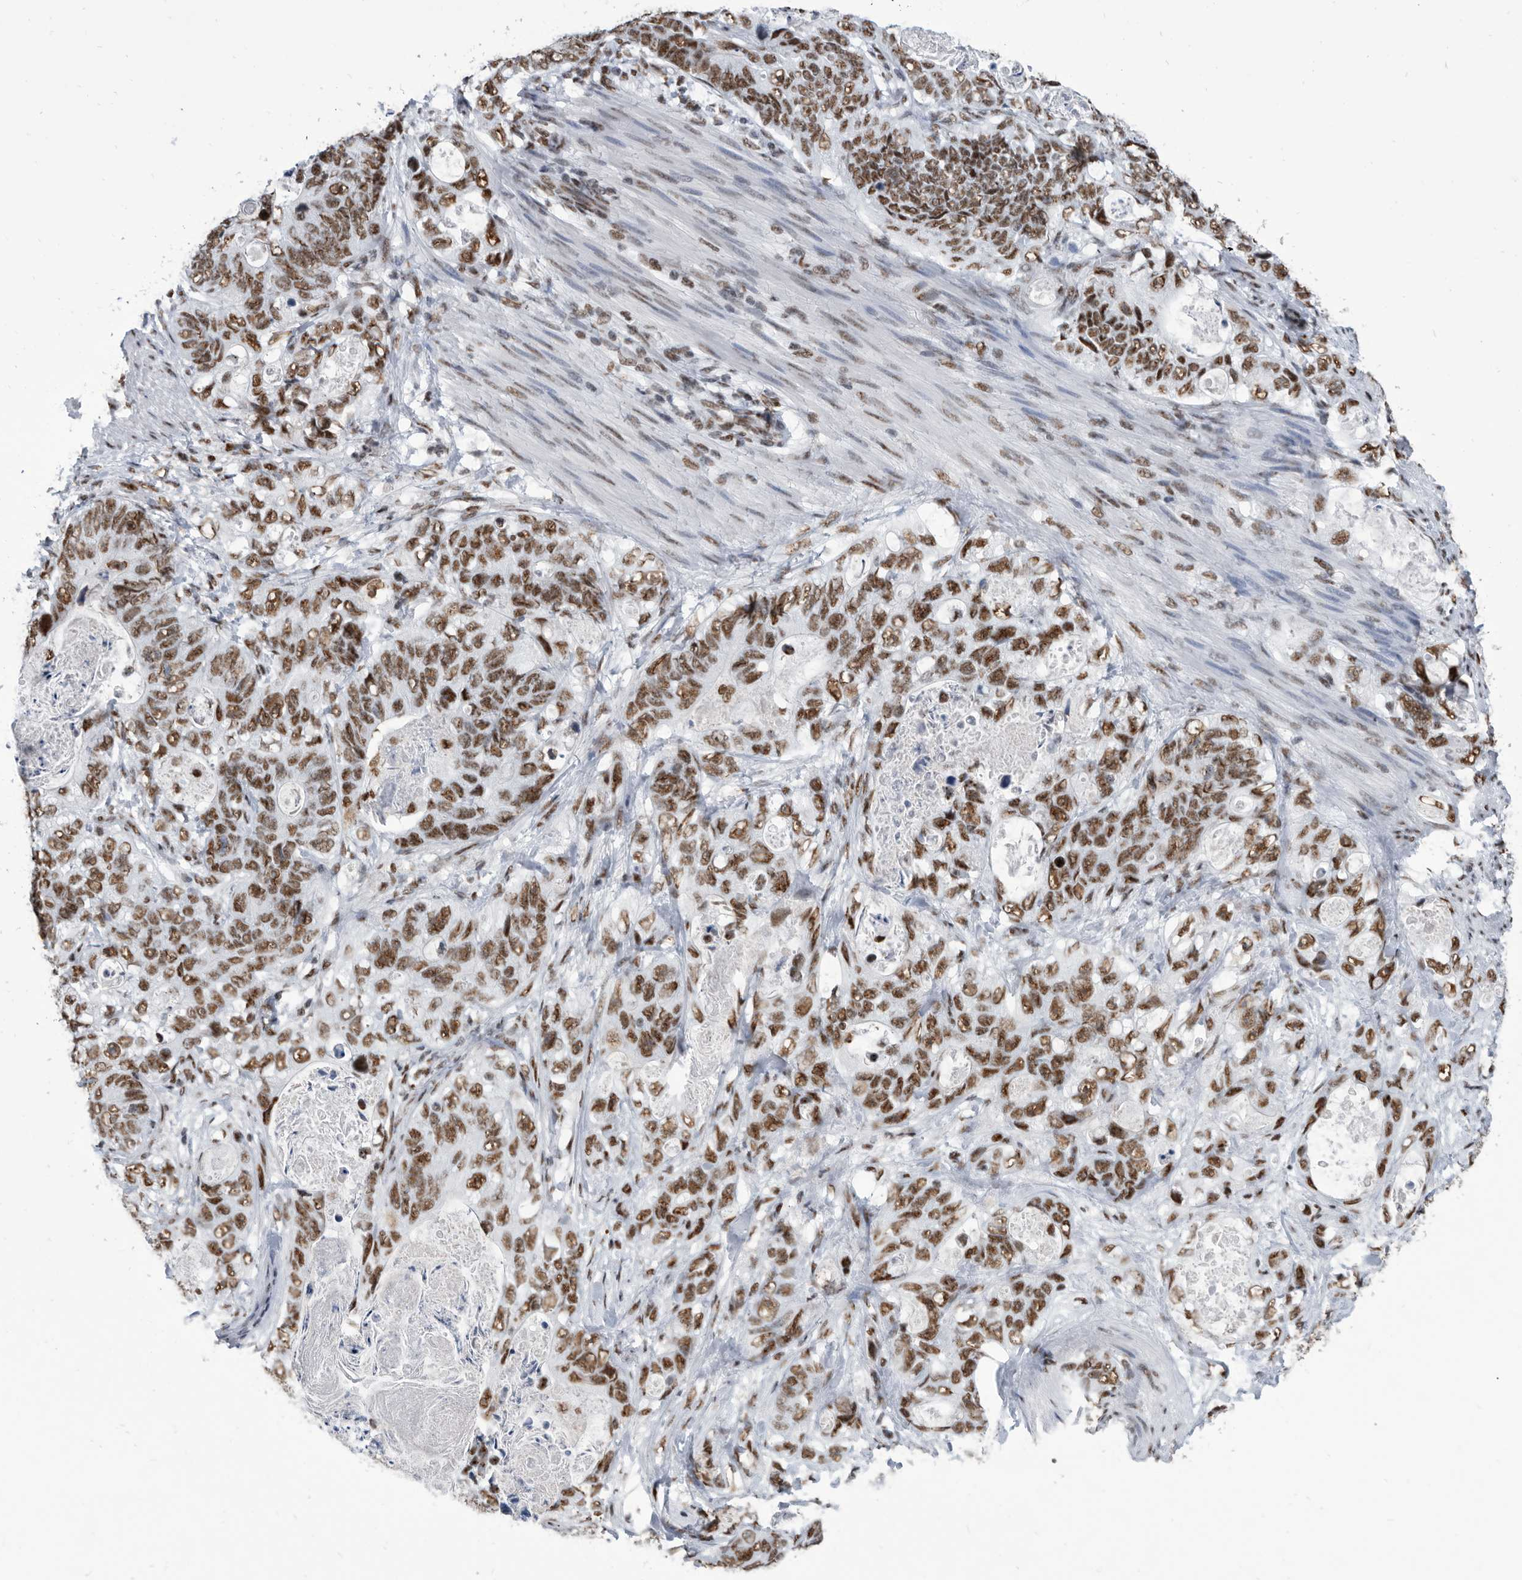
{"staining": {"intensity": "moderate", "quantity": ">75%", "location": "nuclear"}, "tissue": "stomach cancer", "cell_type": "Tumor cells", "image_type": "cancer", "snomed": [{"axis": "morphology", "description": "Normal tissue, NOS"}, {"axis": "morphology", "description": "Adenocarcinoma, NOS"}, {"axis": "topography", "description": "Stomach"}], "caption": "Stomach cancer (adenocarcinoma) stained with a protein marker reveals moderate staining in tumor cells.", "gene": "SF3A1", "patient": {"sex": "female", "age": 89}}